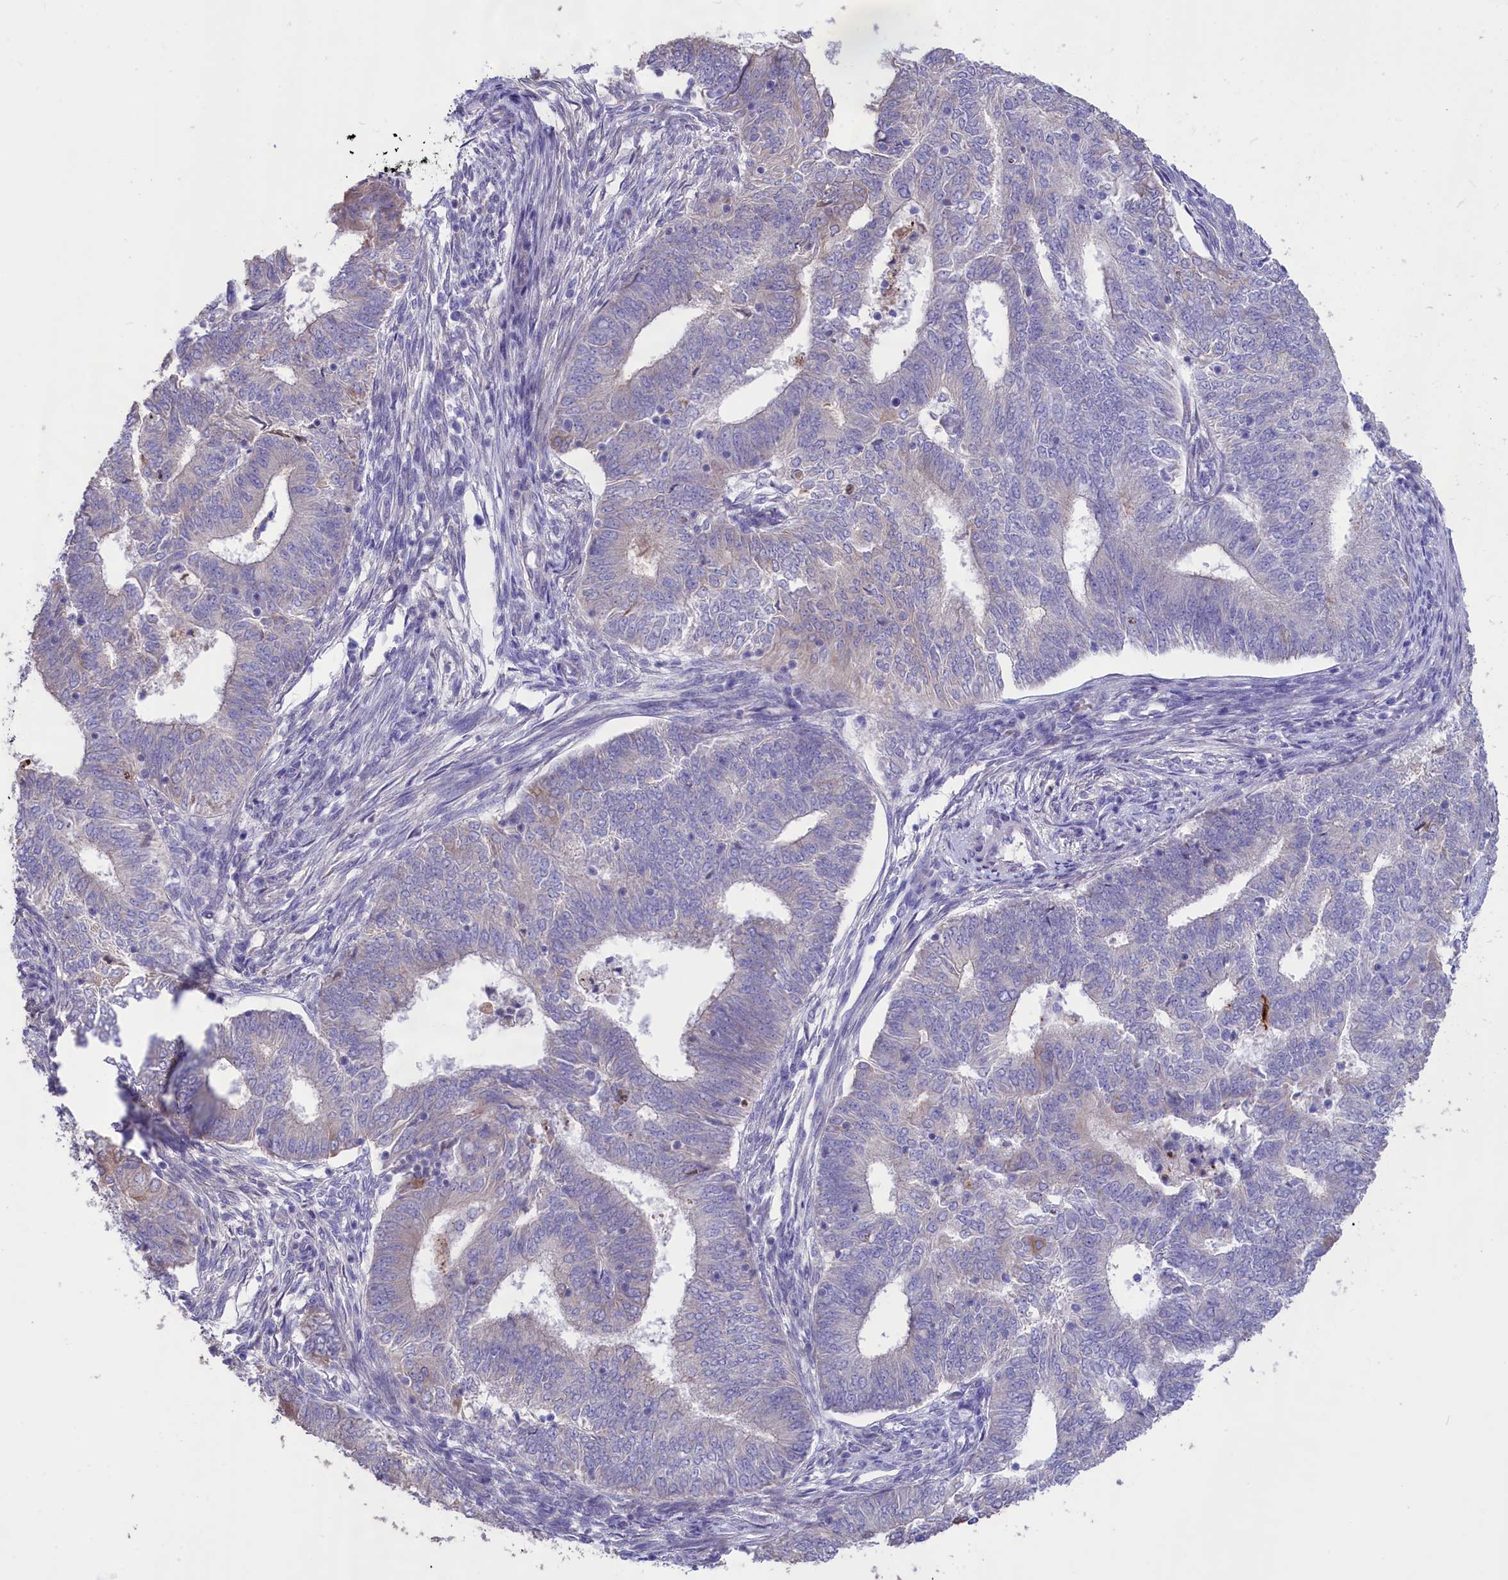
{"staining": {"intensity": "weak", "quantity": "<25%", "location": "cytoplasmic/membranous"}, "tissue": "endometrial cancer", "cell_type": "Tumor cells", "image_type": "cancer", "snomed": [{"axis": "morphology", "description": "Adenocarcinoma, NOS"}, {"axis": "topography", "description": "Endometrium"}], "caption": "IHC image of adenocarcinoma (endometrial) stained for a protein (brown), which exhibits no expression in tumor cells.", "gene": "CYP2U1", "patient": {"sex": "female", "age": 62}}